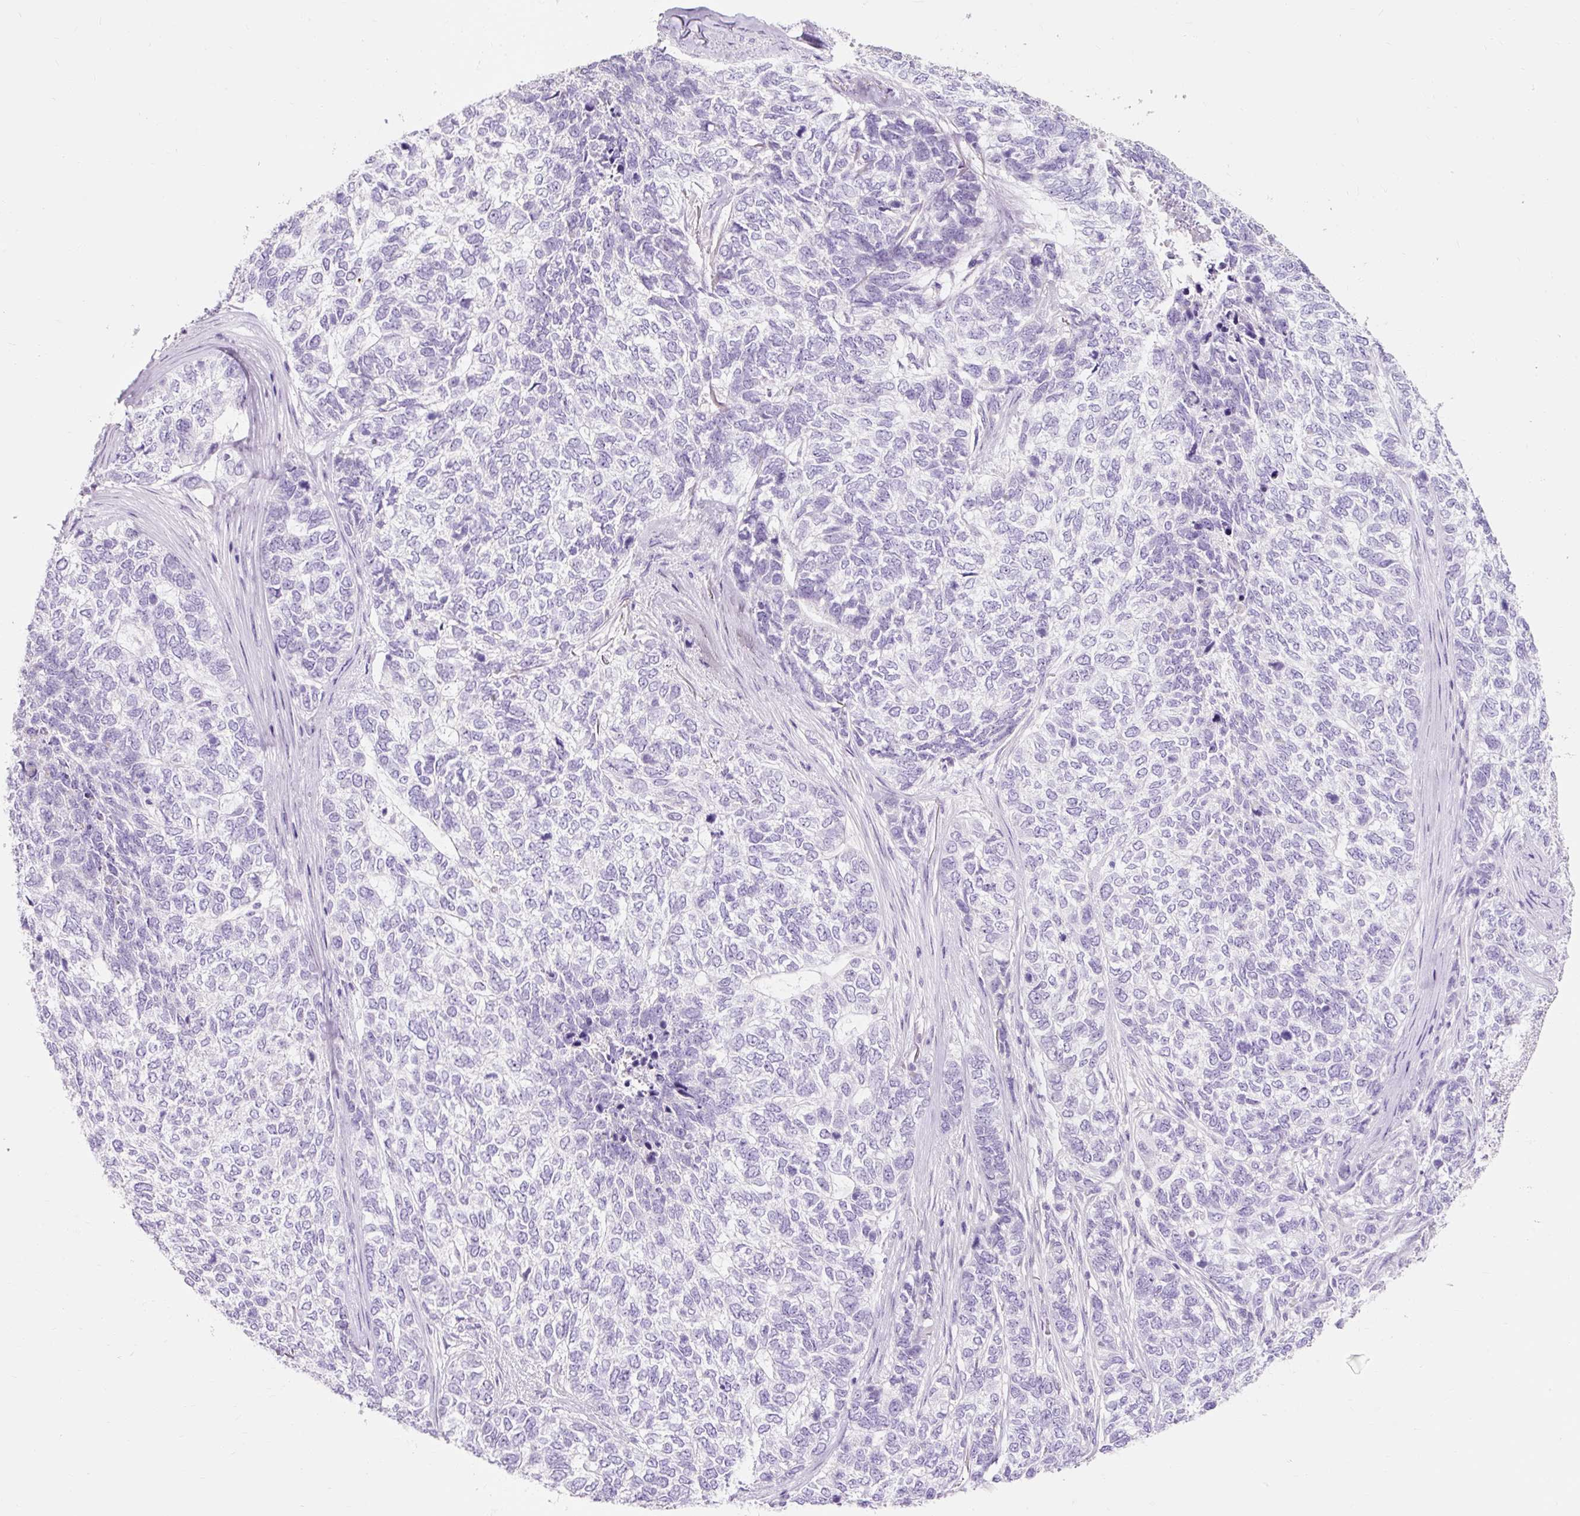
{"staining": {"intensity": "negative", "quantity": "none", "location": "none"}, "tissue": "skin cancer", "cell_type": "Tumor cells", "image_type": "cancer", "snomed": [{"axis": "morphology", "description": "Basal cell carcinoma"}, {"axis": "topography", "description": "Skin"}], "caption": "Tumor cells are negative for protein expression in human basal cell carcinoma (skin). Brightfield microscopy of immunohistochemistry (IHC) stained with DAB (3,3'-diaminobenzidine) (brown) and hematoxylin (blue), captured at high magnification.", "gene": "TMEM213", "patient": {"sex": "female", "age": 65}}